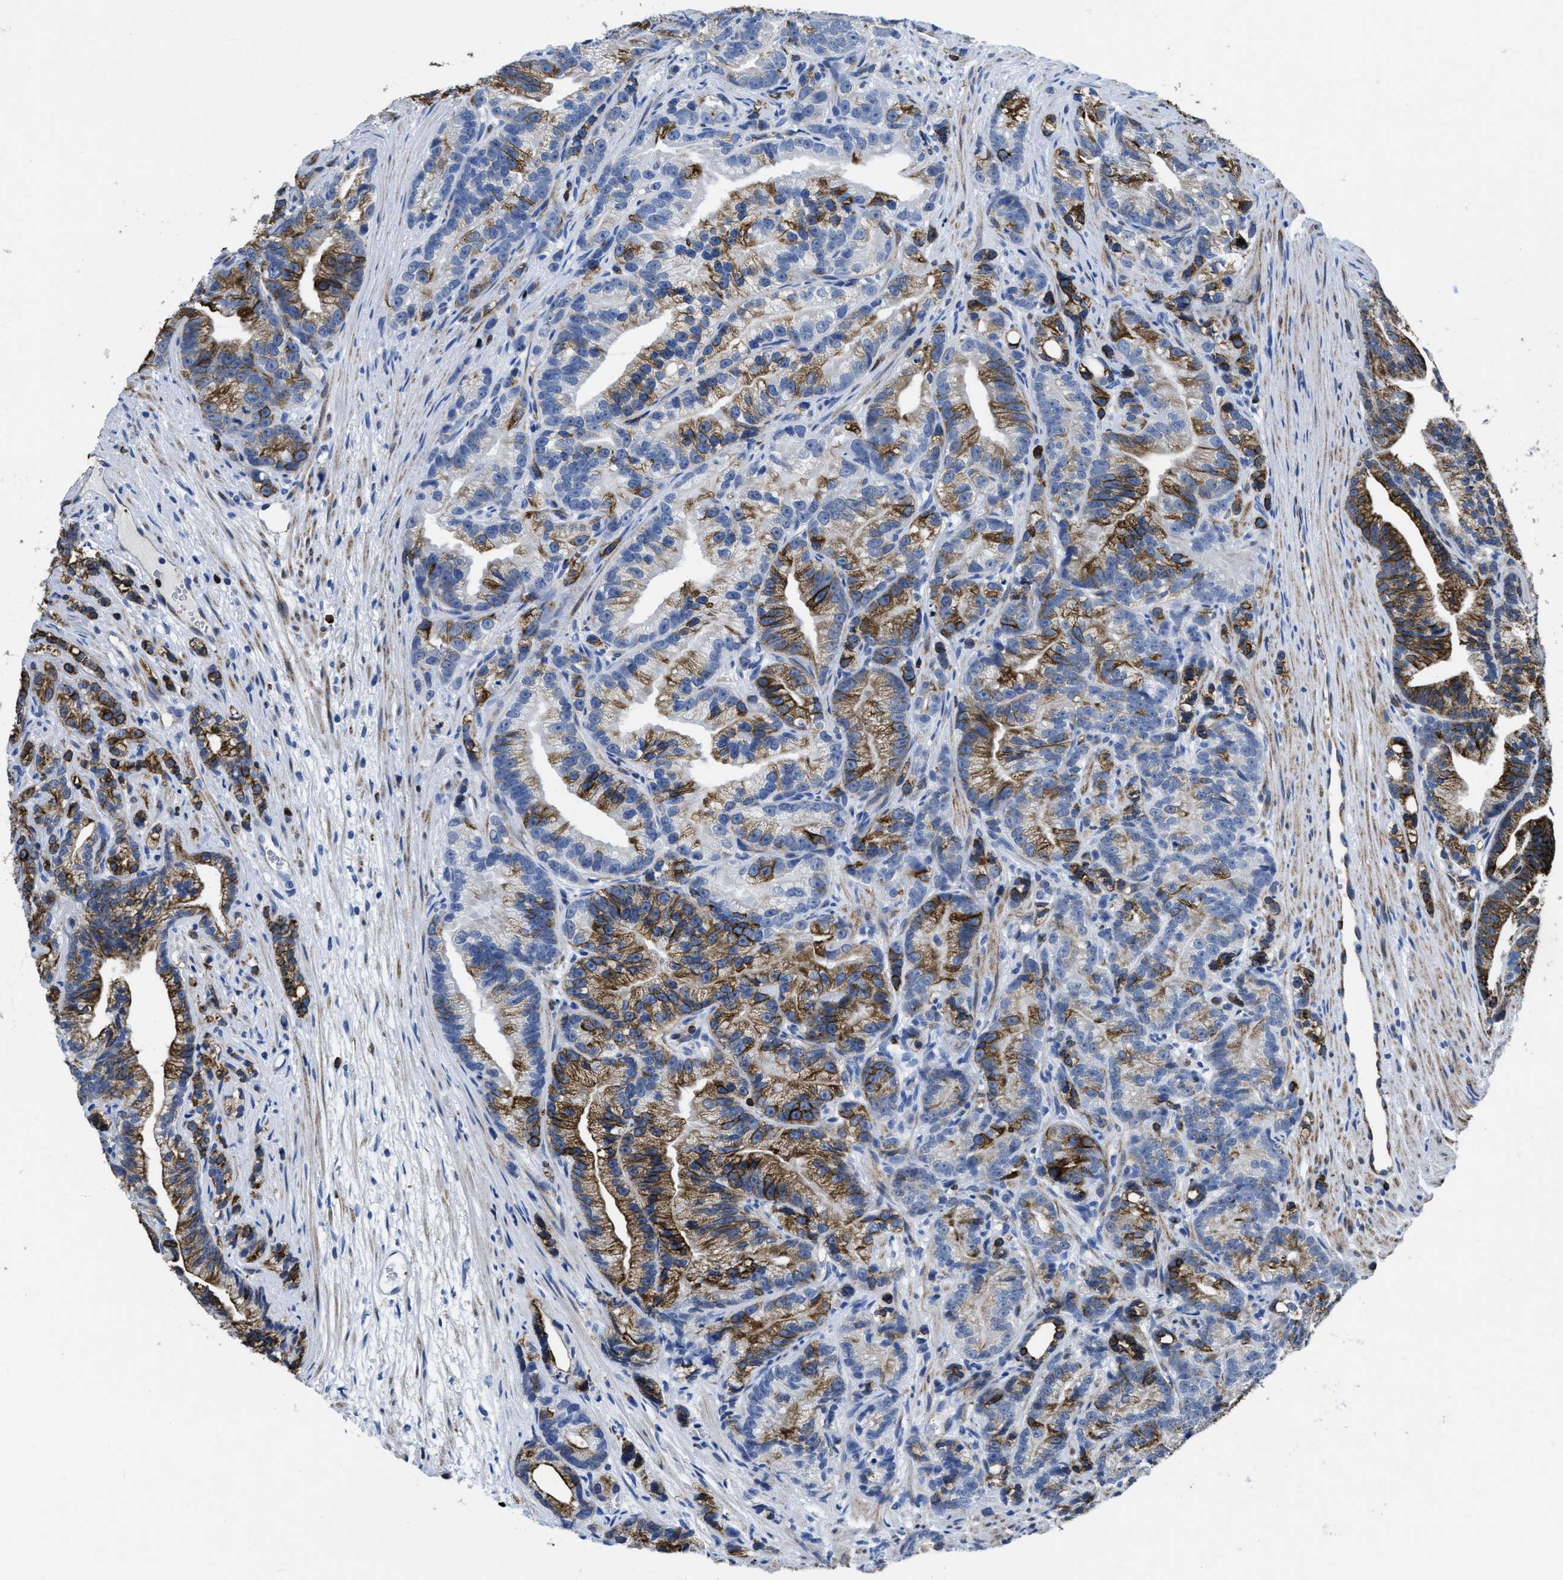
{"staining": {"intensity": "strong", "quantity": "25%-75%", "location": "cytoplasmic/membranous"}, "tissue": "prostate cancer", "cell_type": "Tumor cells", "image_type": "cancer", "snomed": [{"axis": "morphology", "description": "Adenocarcinoma, Low grade"}, {"axis": "topography", "description": "Prostate"}], "caption": "Tumor cells display high levels of strong cytoplasmic/membranous expression in approximately 25%-75% of cells in low-grade adenocarcinoma (prostate).", "gene": "ITGA3", "patient": {"sex": "male", "age": 89}}